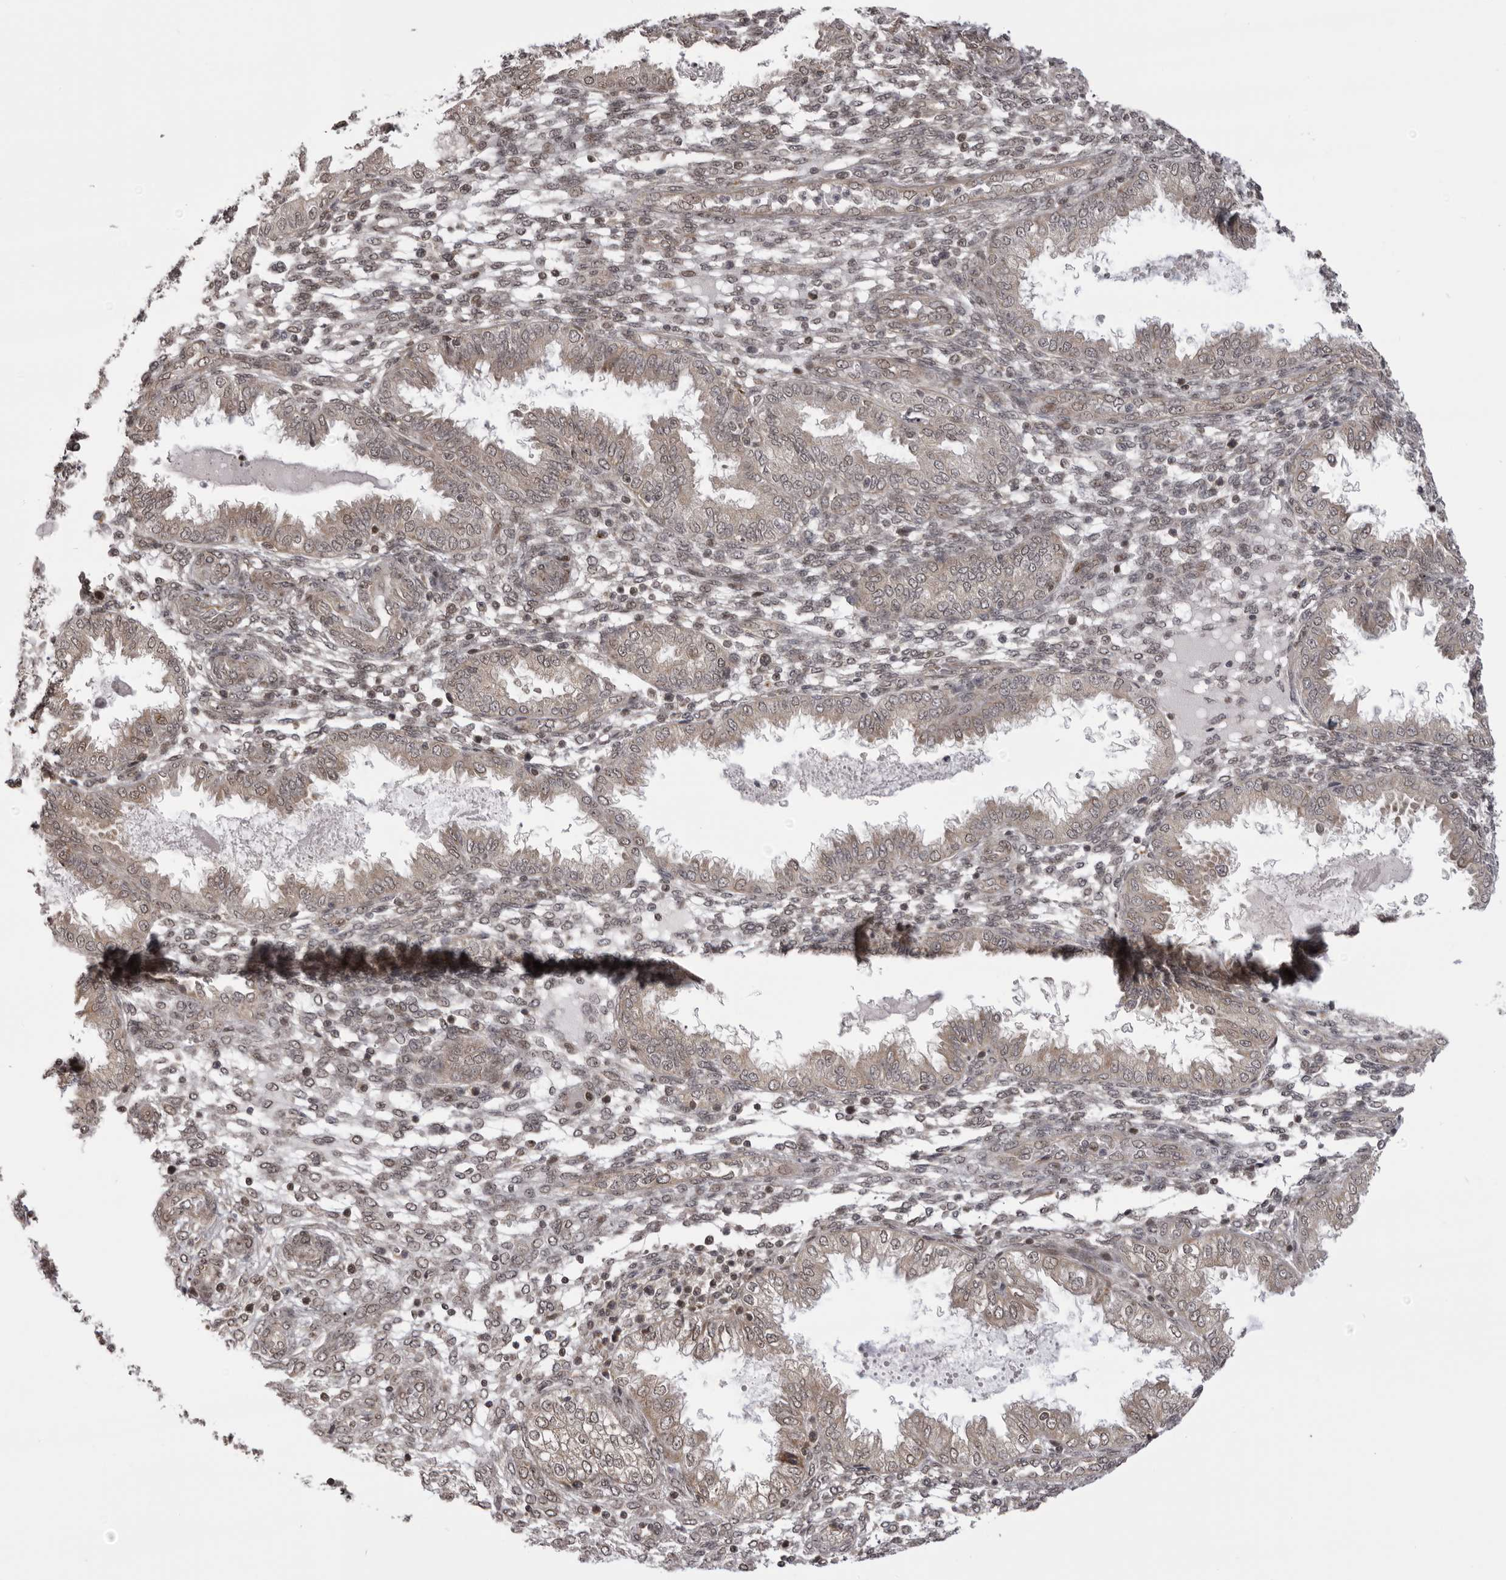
{"staining": {"intensity": "weak", "quantity": ">75%", "location": "nuclear"}, "tissue": "endometrium", "cell_type": "Cells in endometrial stroma", "image_type": "normal", "snomed": [{"axis": "morphology", "description": "Normal tissue, NOS"}, {"axis": "topography", "description": "Endometrium"}], "caption": "Cells in endometrial stroma exhibit low levels of weak nuclear staining in approximately >75% of cells in benign endometrium. The staining is performed using DAB brown chromogen to label protein expression. The nuclei are counter-stained blue using hematoxylin.", "gene": "C1orf109", "patient": {"sex": "female", "age": 33}}